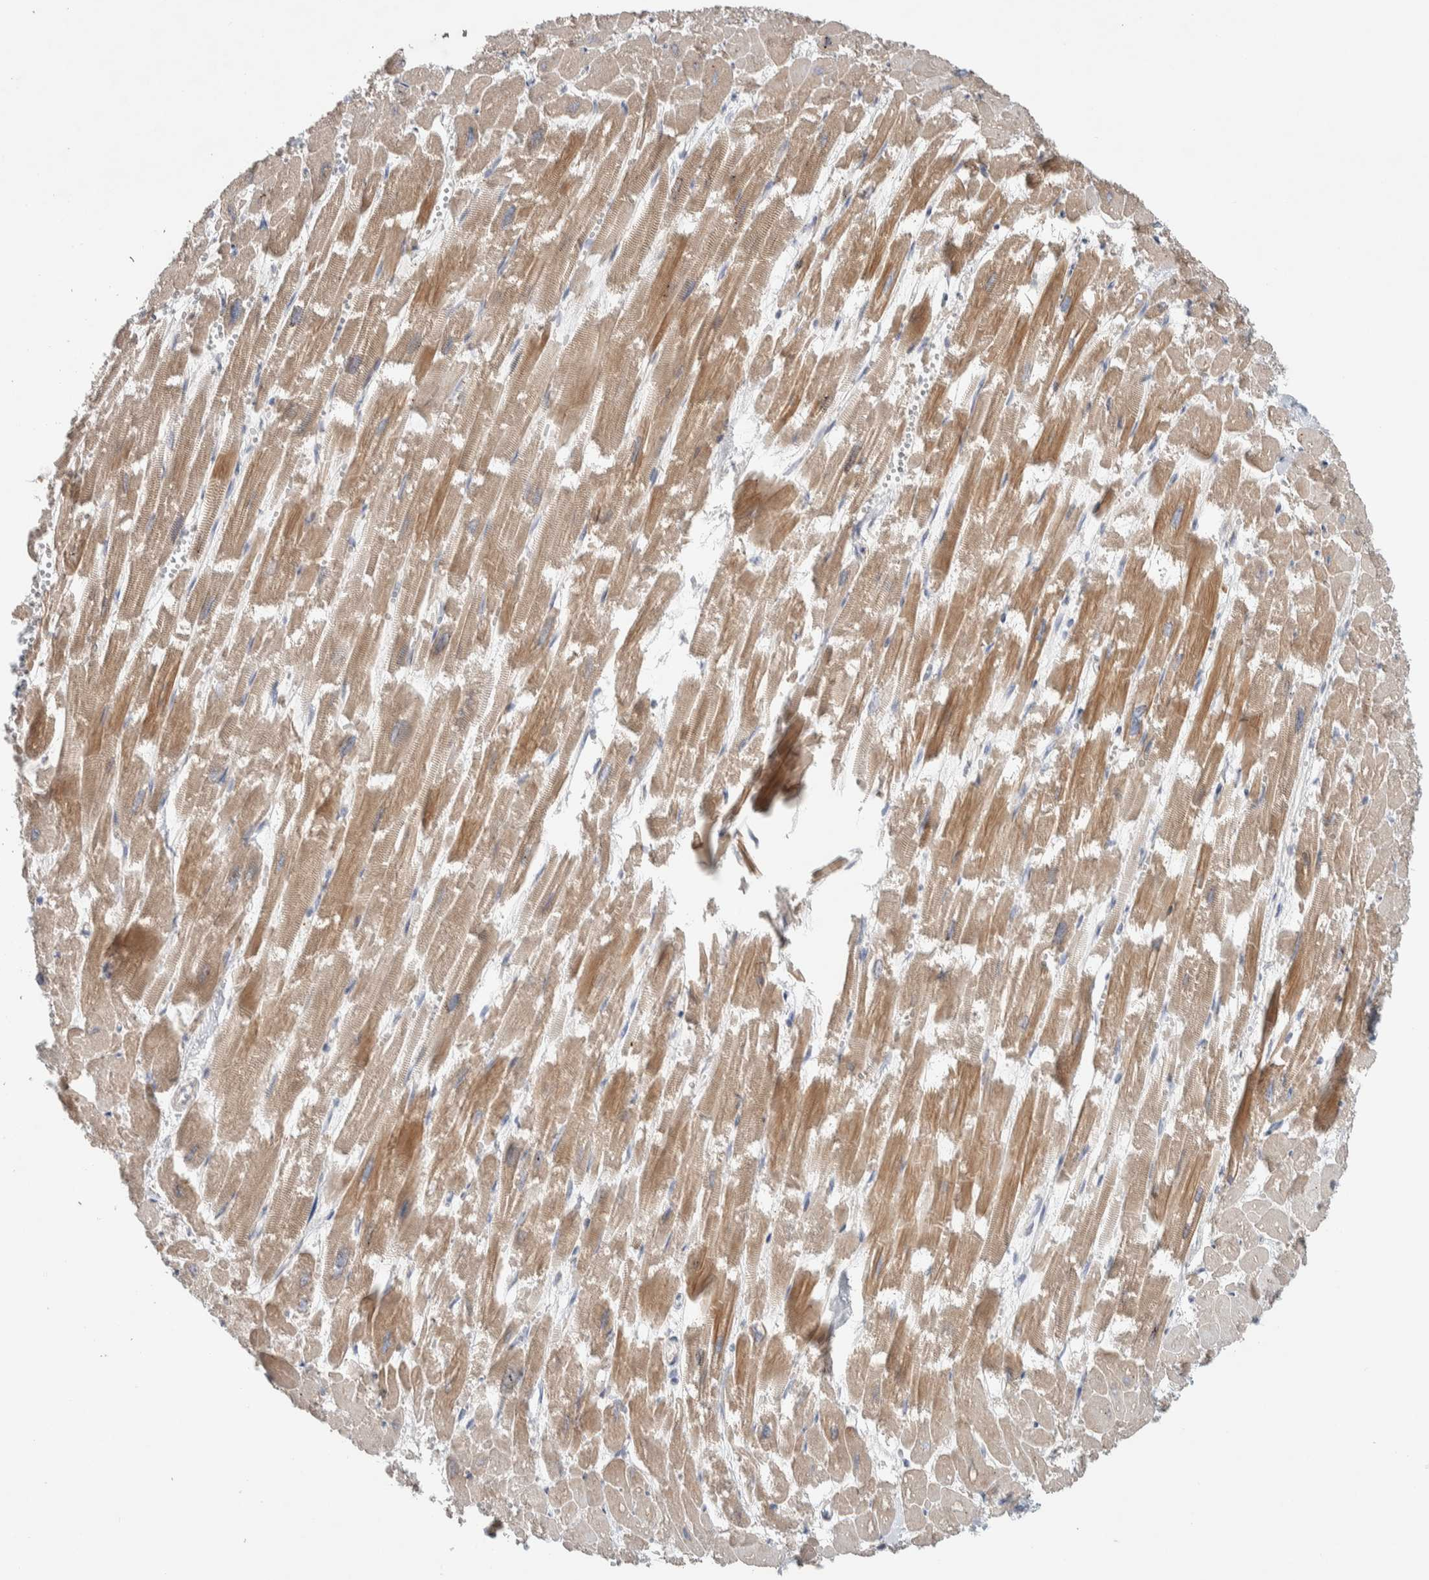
{"staining": {"intensity": "moderate", "quantity": ">75%", "location": "cytoplasmic/membranous"}, "tissue": "heart muscle", "cell_type": "Cardiomyocytes", "image_type": "normal", "snomed": [{"axis": "morphology", "description": "Normal tissue, NOS"}, {"axis": "topography", "description": "Heart"}], "caption": "Immunohistochemistry histopathology image of benign heart muscle stained for a protein (brown), which shows medium levels of moderate cytoplasmic/membranous positivity in about >75% of cardiomyocytes.", "gene": "ADCY8", "patient": {"sex": "male", "age": 54}}